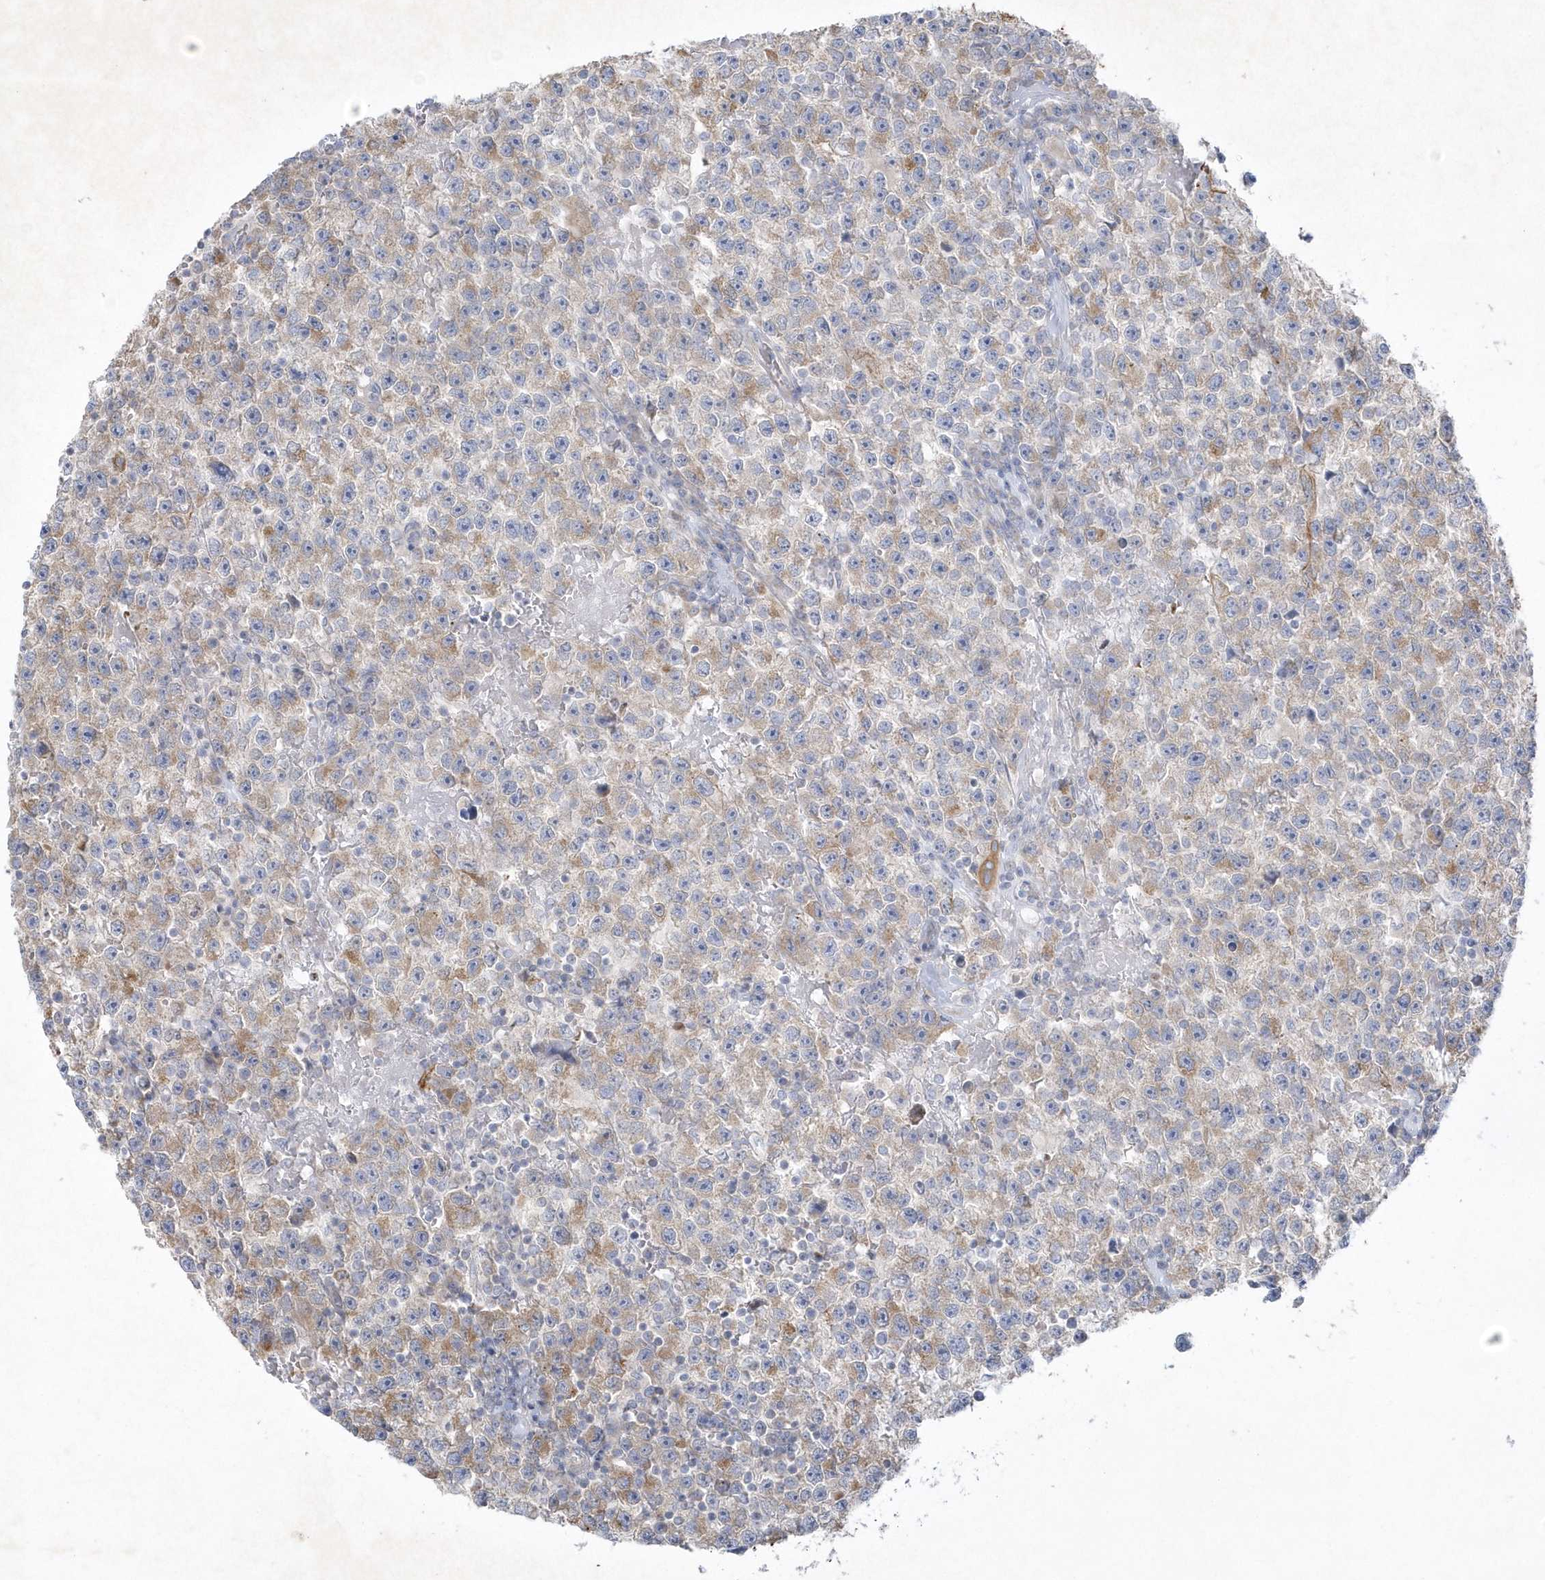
{"staining": {"intensity": "moderate", "quantity": "<25%", "location": "cytoplasmic/membranous"}, "tissue": "testis cancer", "cell_type": "Tumor cells", "image_type": "cancer", "snomed": [{"axis": "morphology", "description": "Seminoma, NOS"}, {"axis": "topography", "description": "Testis"}], "caption": "Seminoma (testis) stained with a brown dye exhibits moderate cytoplasmic/membranous positive staining in about <25% of tumor cells.", "gene": "LARS1", "patient": {"sex": "male", "age": 22}}